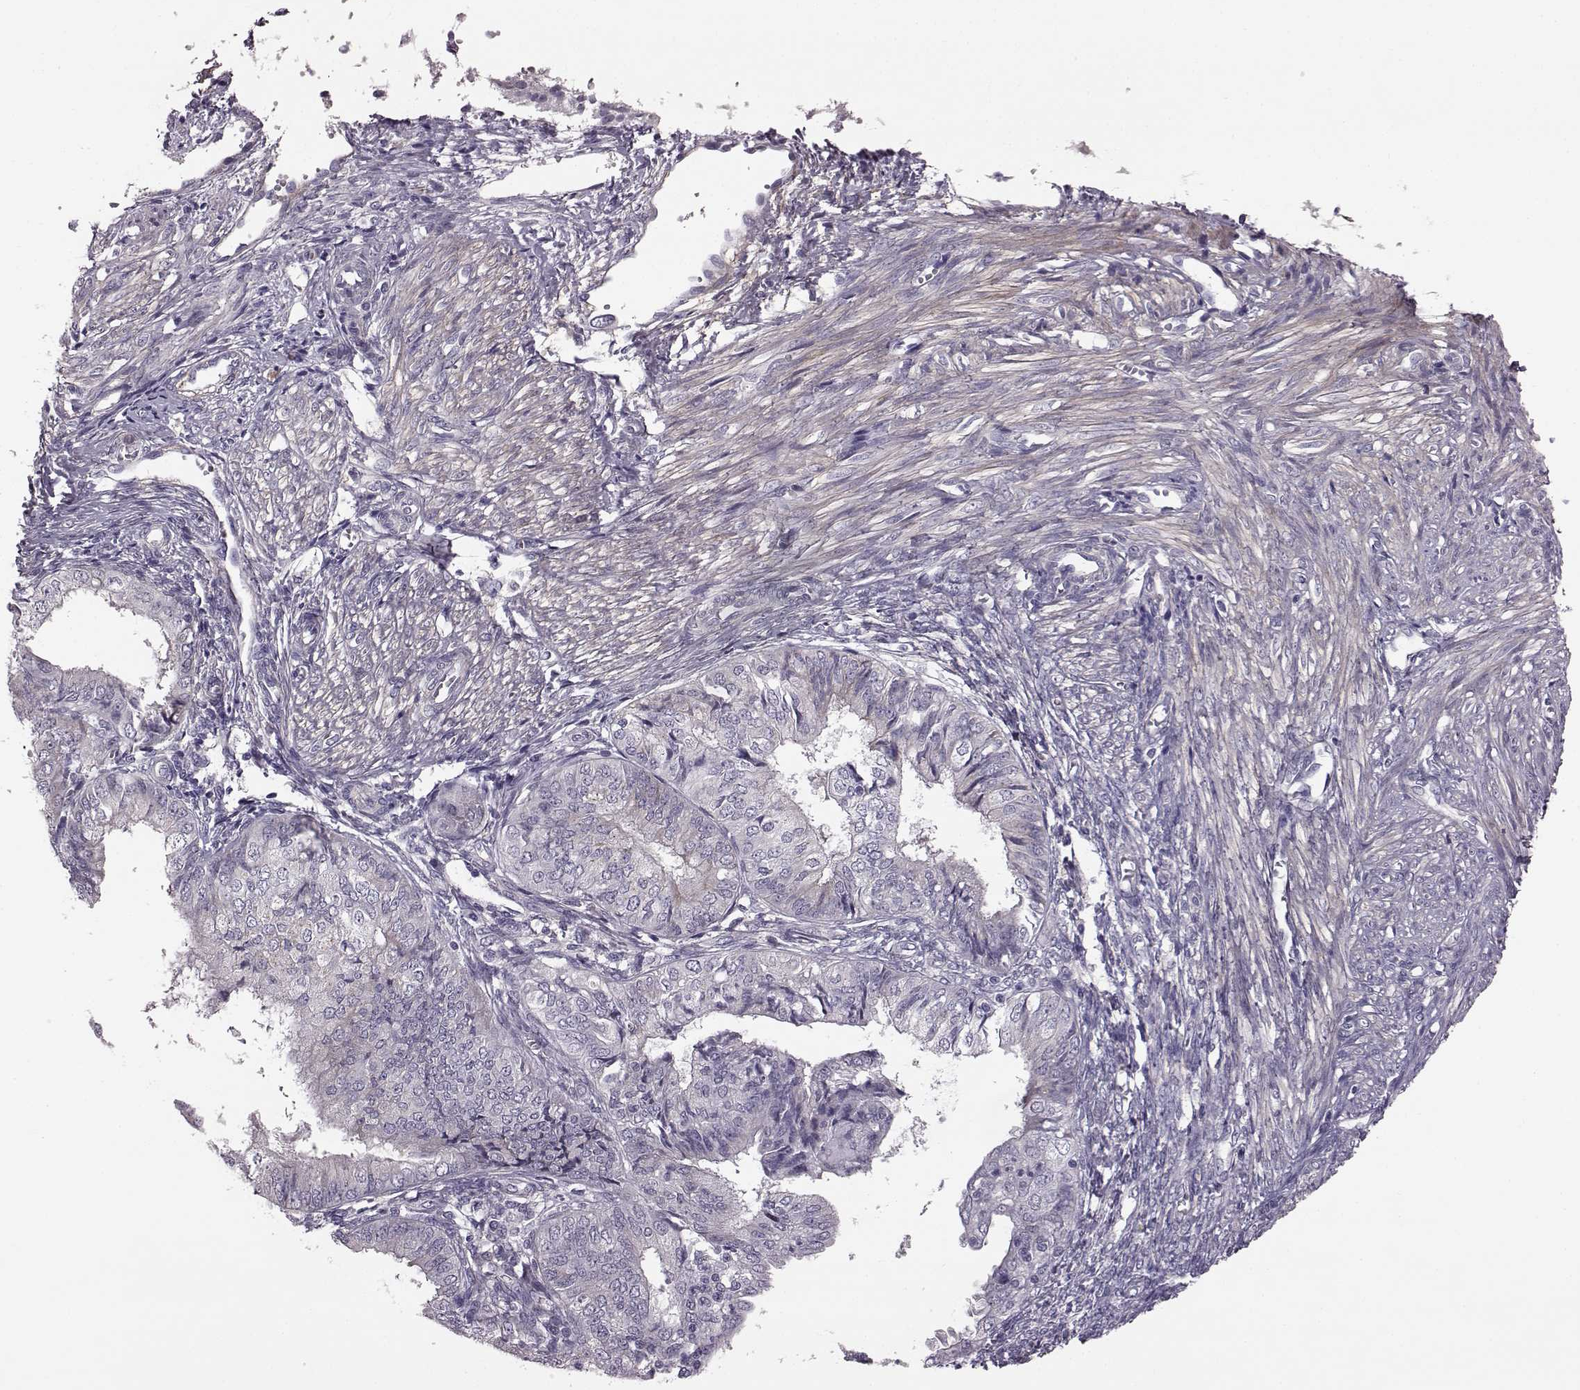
{"staining": {"intensity": "negative", "quantity": "none", "location": "none"}, "tissue": "endometrial cancer", "cell_type": "Tumor cells", "image_type": "cancer", "snomed": [{"axis": "morphology", "description": "Adenocarcinoma, NOS"}, {"axis": "topography", "description": "Endometrium"}], "caption": "High power microscopy histopathology image of an IHC histopathology image of endometrial cancer, revealing no significant staining in tumor cells. (Immunohistochemistry, brightfield microscopy, high magnification).", "gene": "GRK1", "patient": {"sex": "female", "age": 58}}